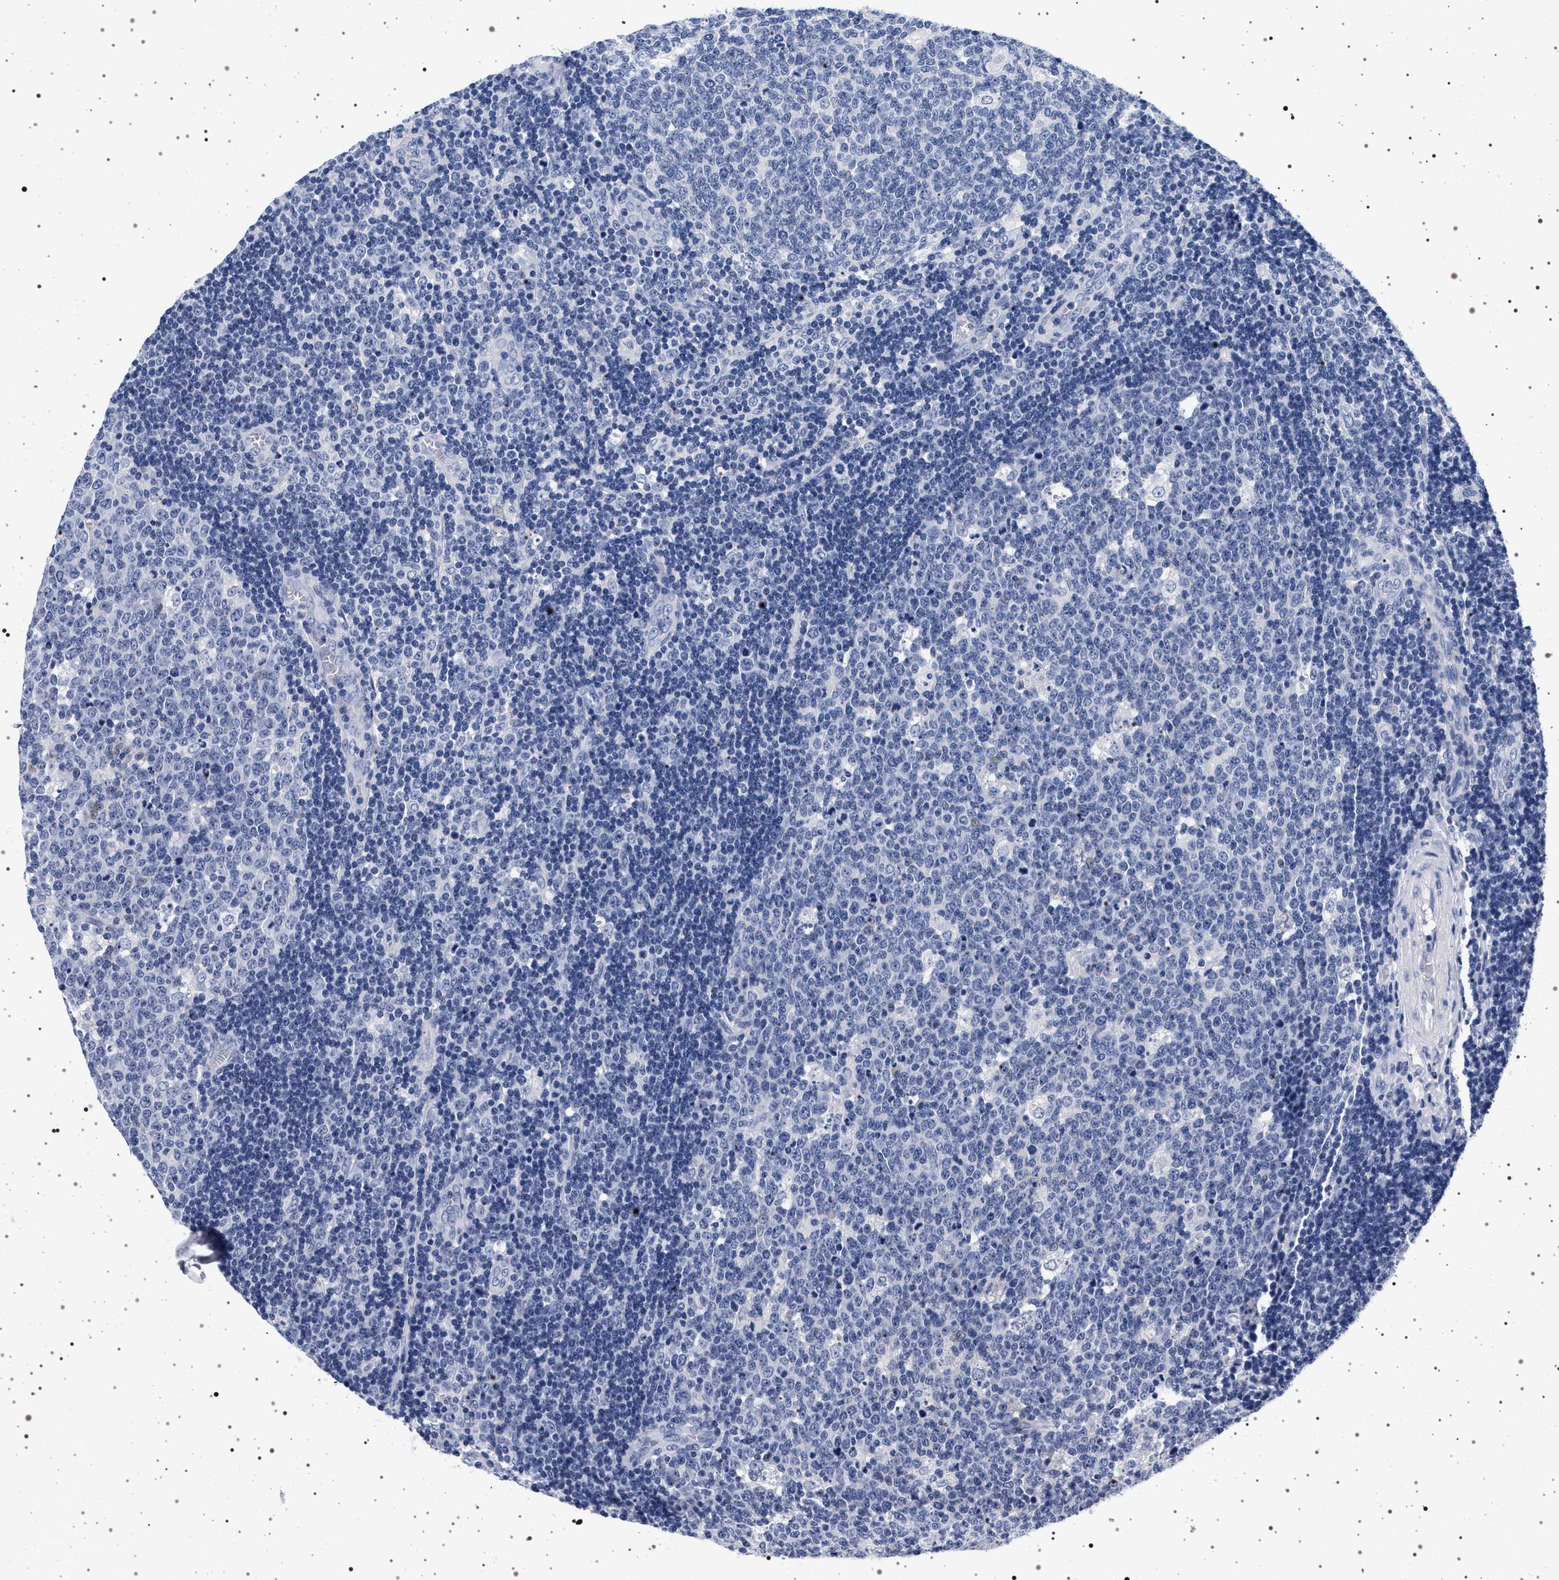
{"staining": {"intensity": "negative", "quantity": "none", "location": "none"}, "tissue": "lymph node", "cell_type": "Germinal center cells", "image_type": "normal", "snomed": [{"axis": "morphology", "description": "Normal tissue, NOS"}, {"axis": "topography", "description": "Lymph node"}, {"axis": "topography", "description": "Salivary gland"}], "caption": "The immunohistochemistry (IHC) histopathology image has no significant positivity in germinal center cells of lymph node.", "gene": "MAPK10", "patient": {"sex": "male", "age": 8}}